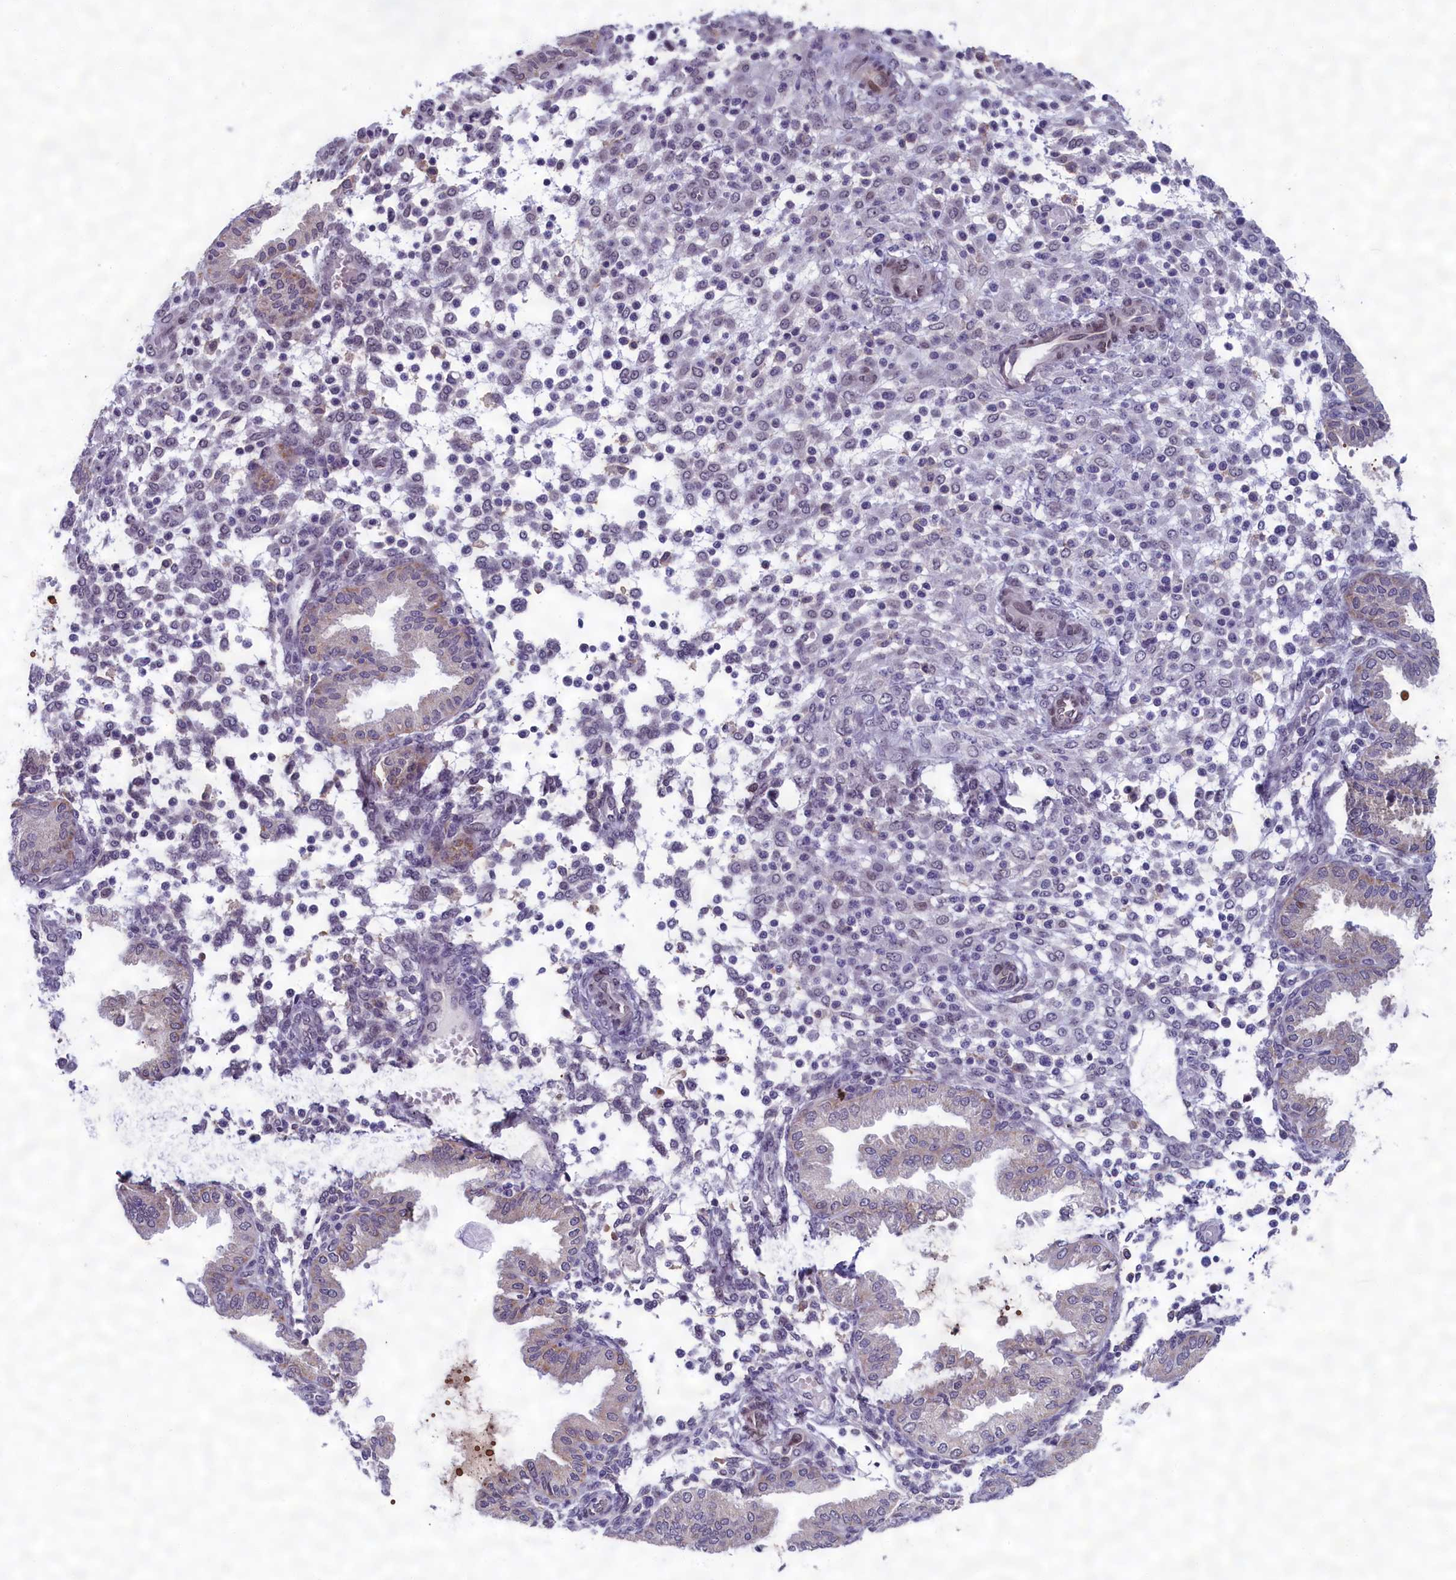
{"staining": {"intensity": "negative", "quantity": "none", "location": "none"}, "tissue": "endometrium", "cell_type": "Cells in endometrial stroma", "image_type": "normal", "snomed": [{"axis": "morphology", "description": "Normal tissue, NOS"}, {"axis": "topography", "description": "Endometrium"}], "caption": "This is a micrograph of IHC staining of normal endometrium, which shows no positivity in cells in endometrial stroma. Brightfield microscopy of immunohistochemistry stained with DAB (brown) and hematoxylin (blue), captured at high magnification.", "gene": "GPSM1", "patient": {"sex": "female", "age": 53}}